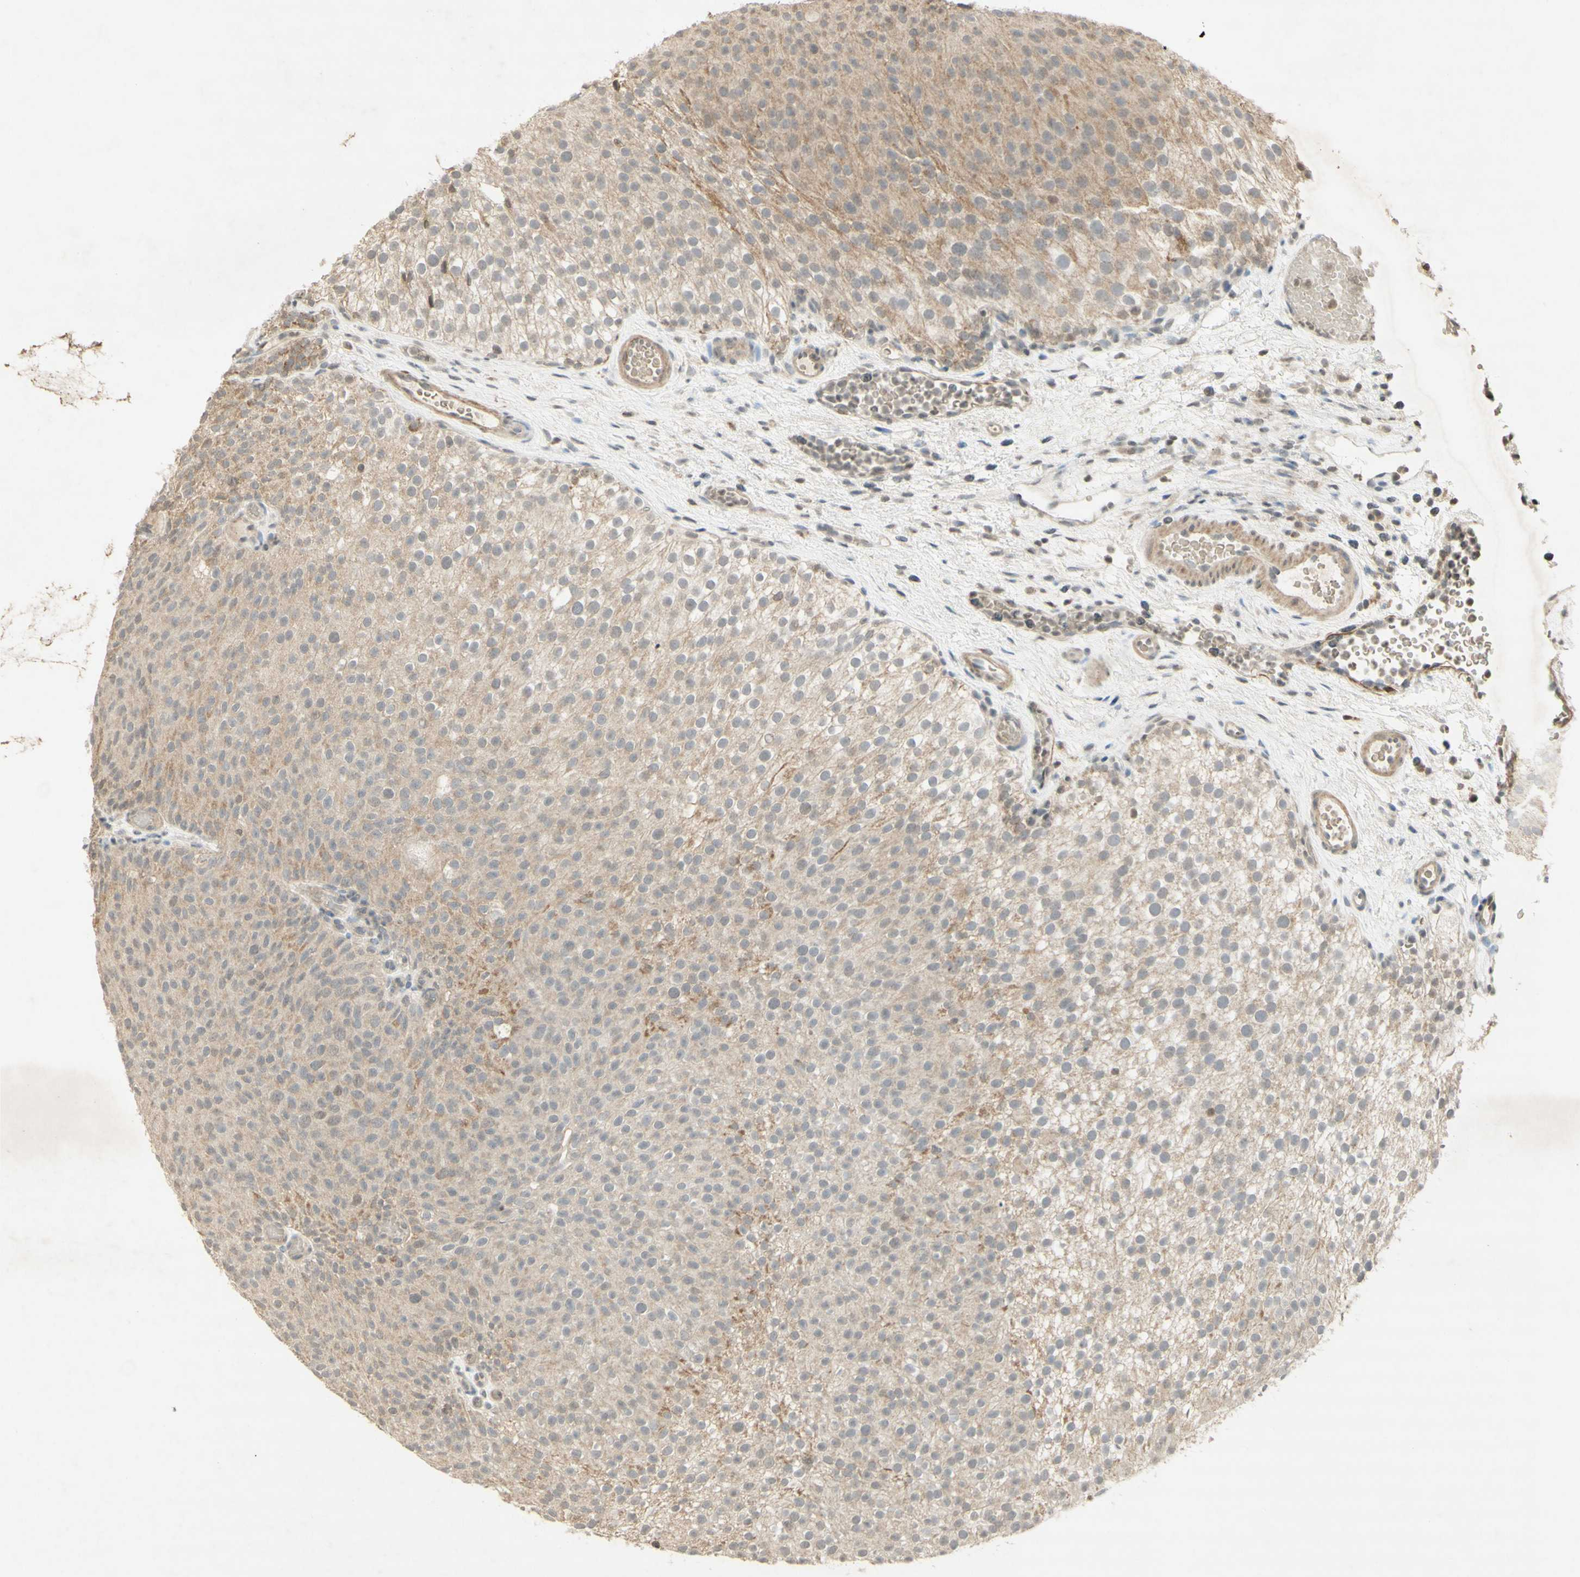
{"staining": {"intensity": "weak", "quantity": ">75%", "location": "cytoplasmic/membranous"}, "tissue": "urothelial cancer", "cell_type": "Tumor cells", "image_type": "cancer", "snomed": [{"axis": "morphology", "description": "Urothelial carcinoma, Low grade"}, {"axis": "topography", "description": "Urinary bladder"}], "caption": "An immunohistochemistry (IHC) micrograph of tumor tissue is shown. Protein staining in brown shows weak cytoplasmic/membranous positivity in urothelial cancer within tumor cells.", "gene": "GLI1", "patient": {"sex": "male", "age": 78}}